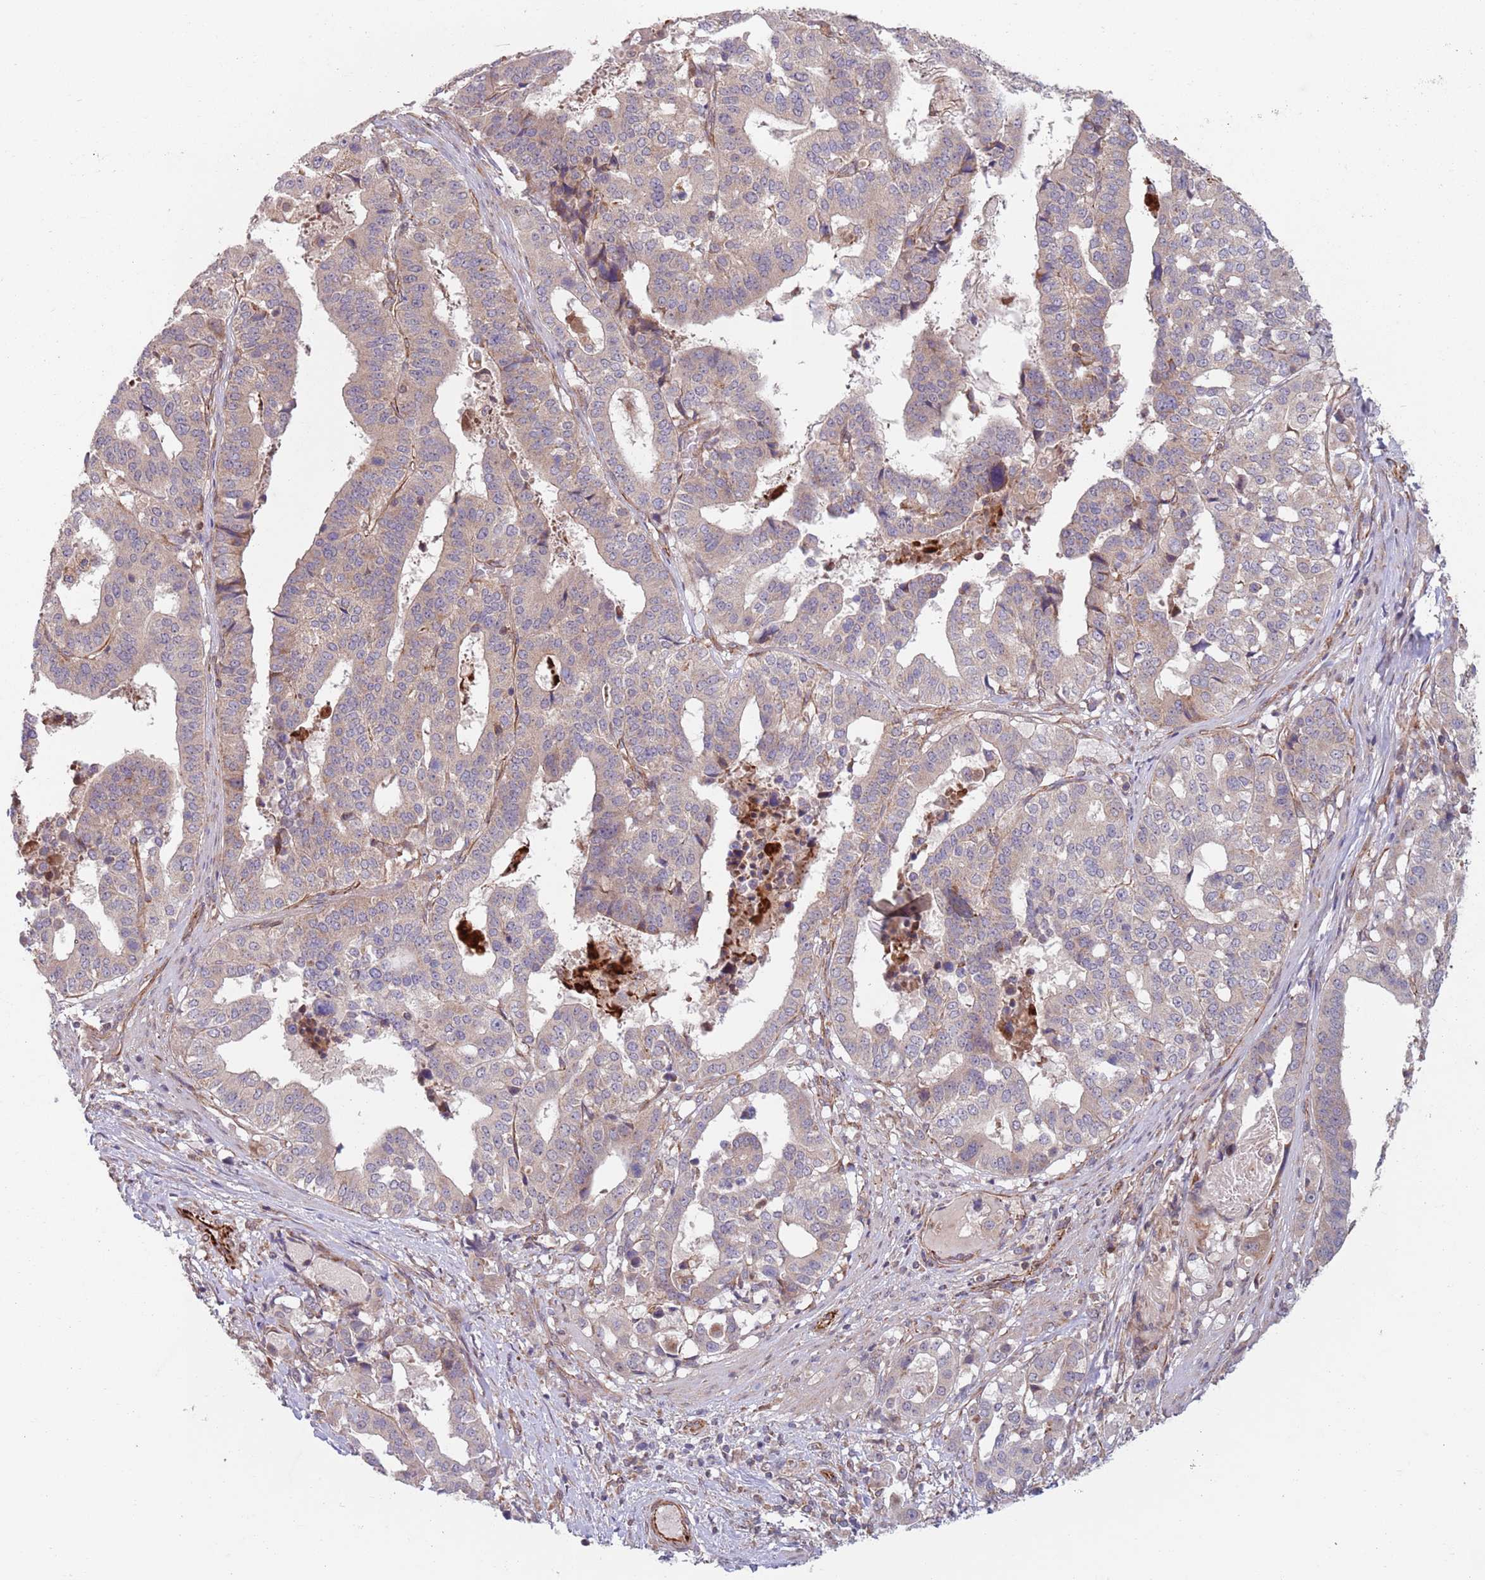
{"staining": {"intensity": "weak", "quantity": "<25%", "location": "cytoplasmic/membranous"}, "tissue": "stomach cancer", "cell_type": "Tumor cells", "image_type": "cancer", "snomed": [{"axis": "morphology", "description": "Adenocarcinoma, NOS"}, {"axis": "topography", "description": "Stomach"}], "caption": "Tumor cells show no significant protein positivity in stomach cancer.", "gene": "CHD9", "patient": {"sex": "male", "age": 48}}